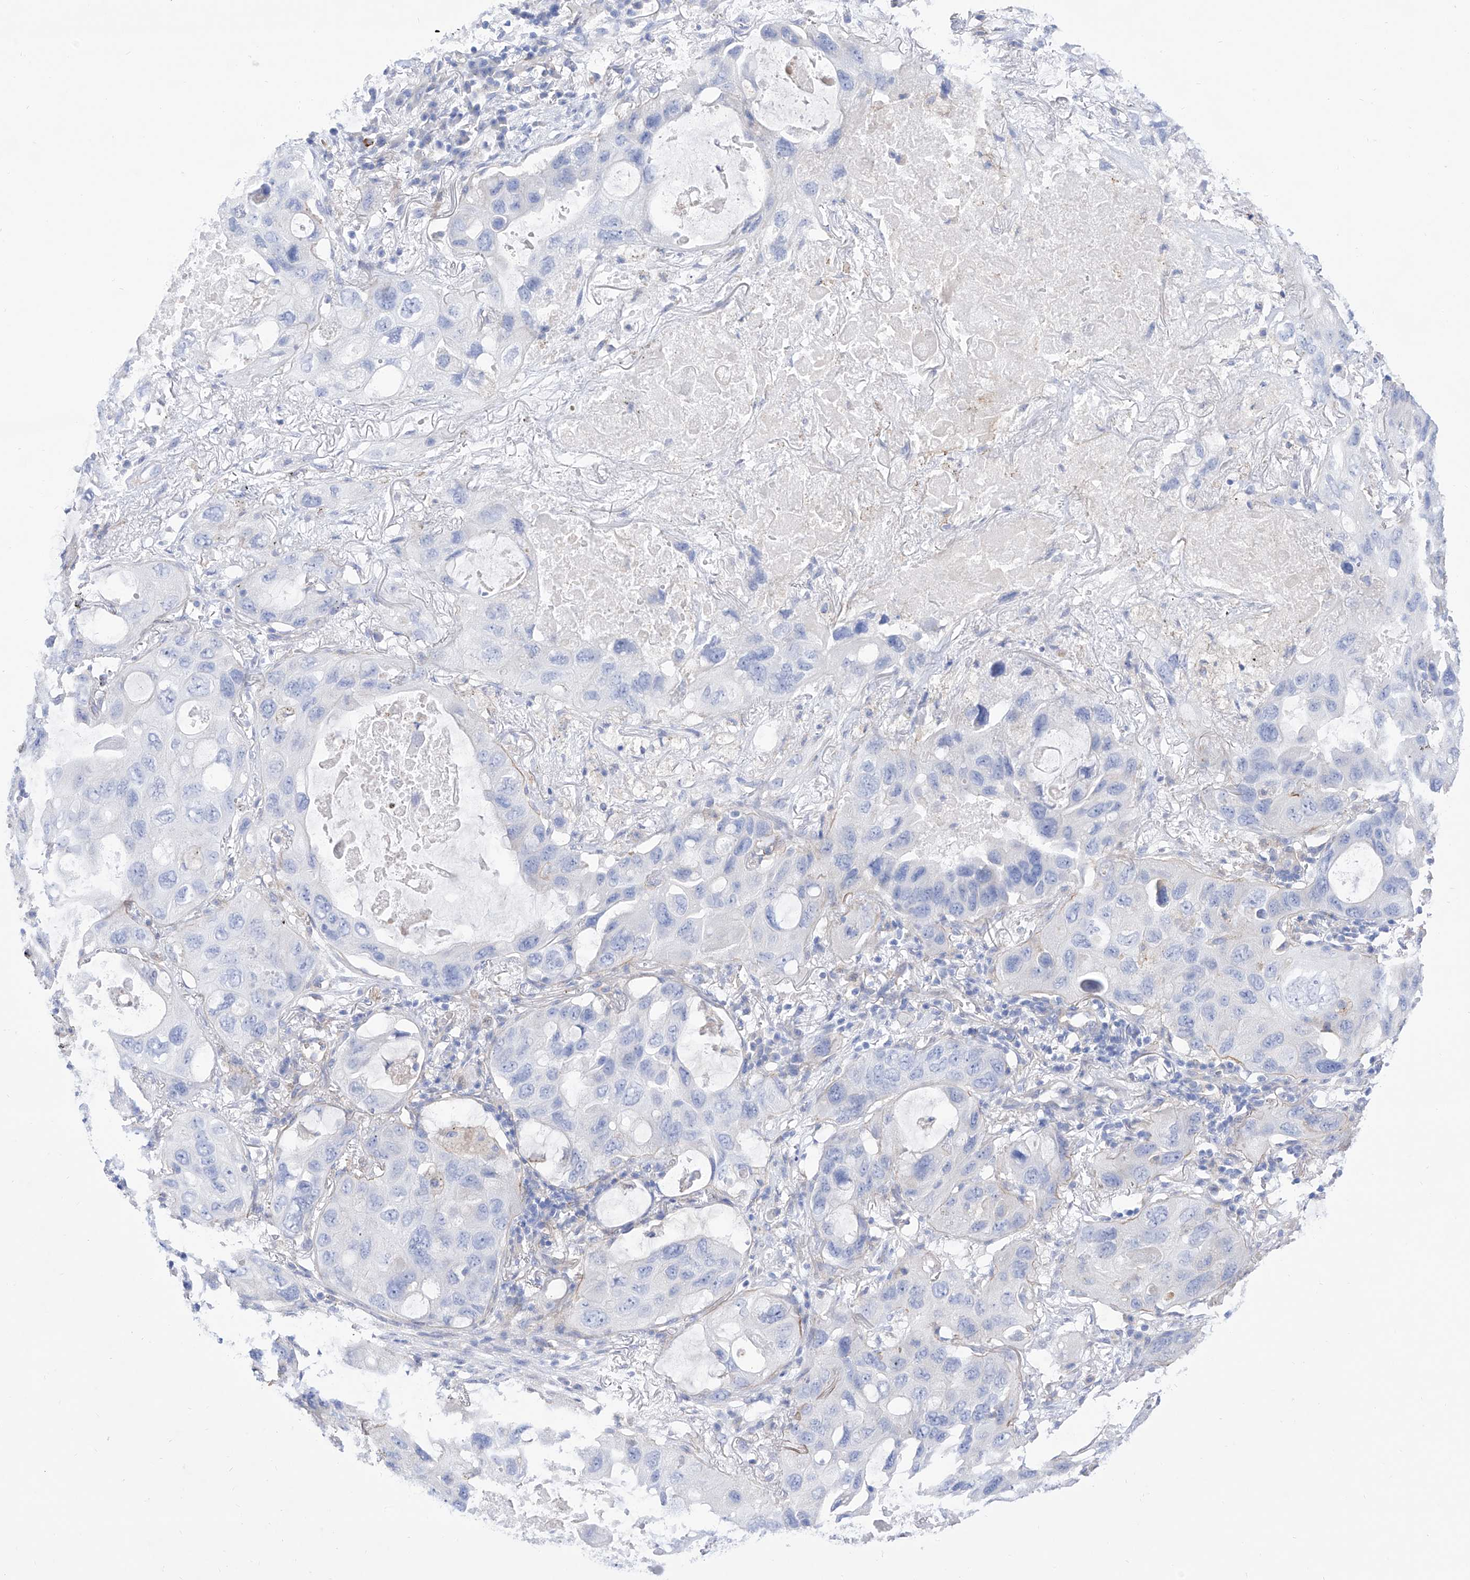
{"staining": {"intensity": "negative", "quantity": "none", "location": "none"}, "tissue": "lung cancer", "cell_type": "Tumor cells", "image_type": "cancer", "snomed": [{"axis": "morphology", "description": "Squamous cell carcinoma, NOS"}, {"axis": "topography", "description": "Lung"}], "caption": "Immunohistochemical staining of human lung cancer exhibits no significant positivity in tumor cells. Brightfield microscopy of immunohistochemistry stained with DAB (brown) and hematoxylin (blue), captured at high magnification.", "gene": "ZNF653", "patient": {"sex": "female", "age": 73}}